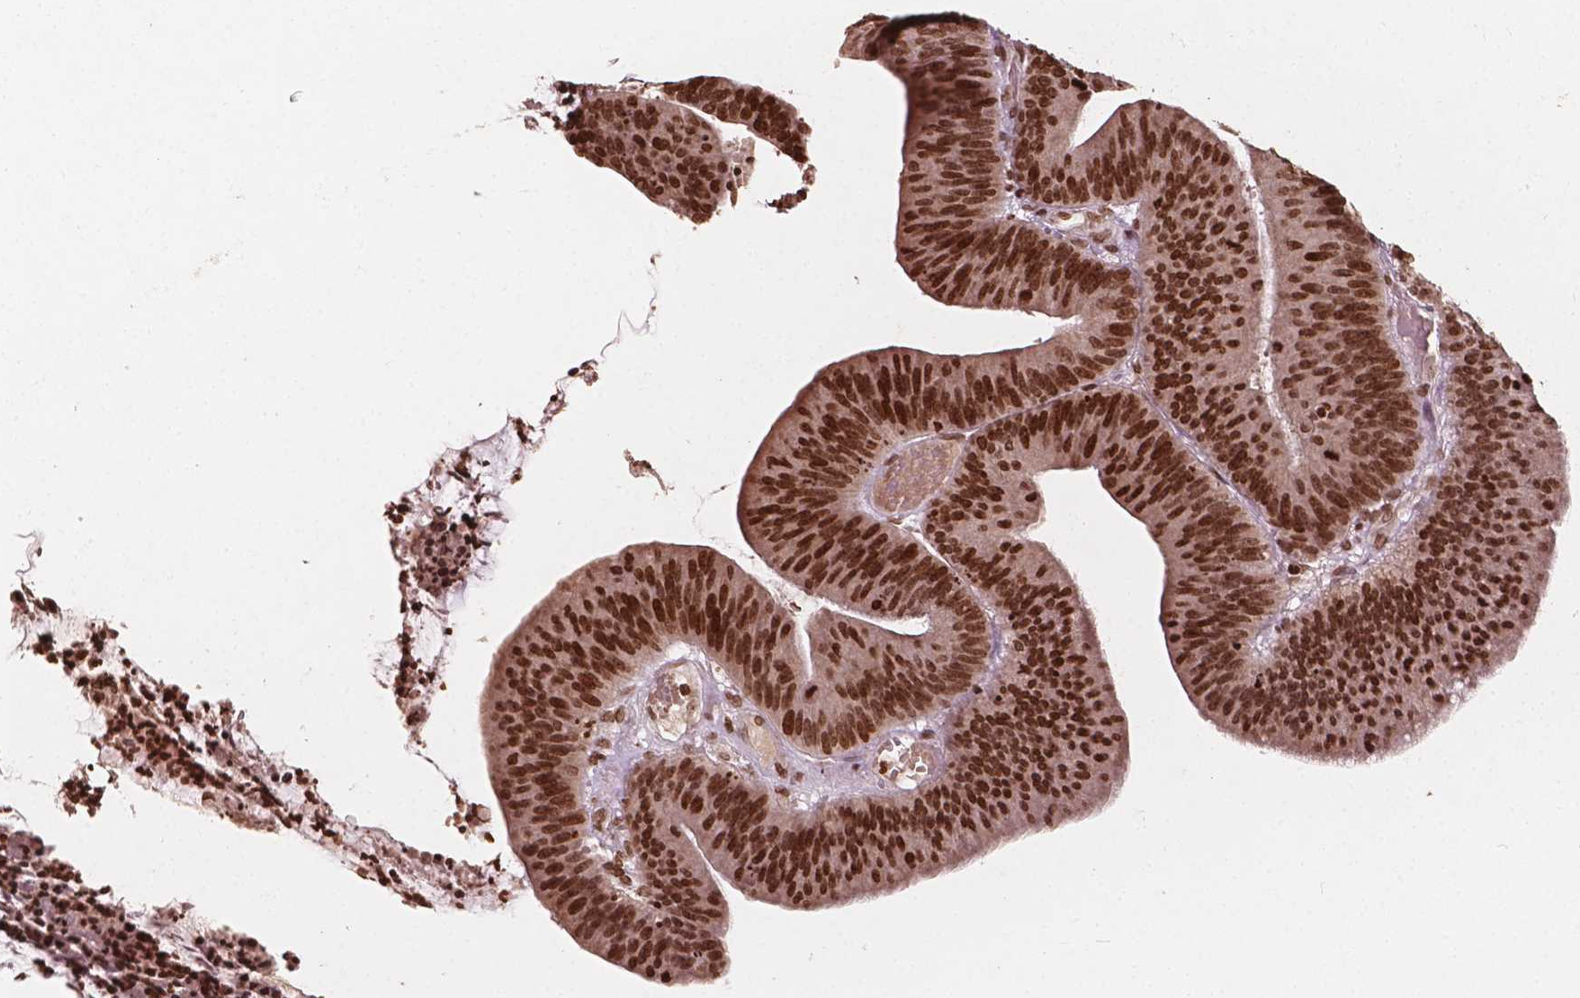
{"staining": {"intensity": "moderate", "quantity": ">75%", "location": "nuclear"}, "tissue": "colorectal cancer", "cell_type": "Tumor cells", "image_type": "cancer", "snomed": [{"axis": "morphology", "description": "Adenocarcinoma, NOS"}, {"axis": "topography", "description": "Colon"}], "caption": "Protein expression analysis of adenocarcinoma (colorectal) shows moderate nuclear positivity in approximately >75% of tumor cells. (Brightfield microscopy of DAB IHC at high magnification).", "gene": "H3C14", "patient": {"sex": "female", "age": 78}}